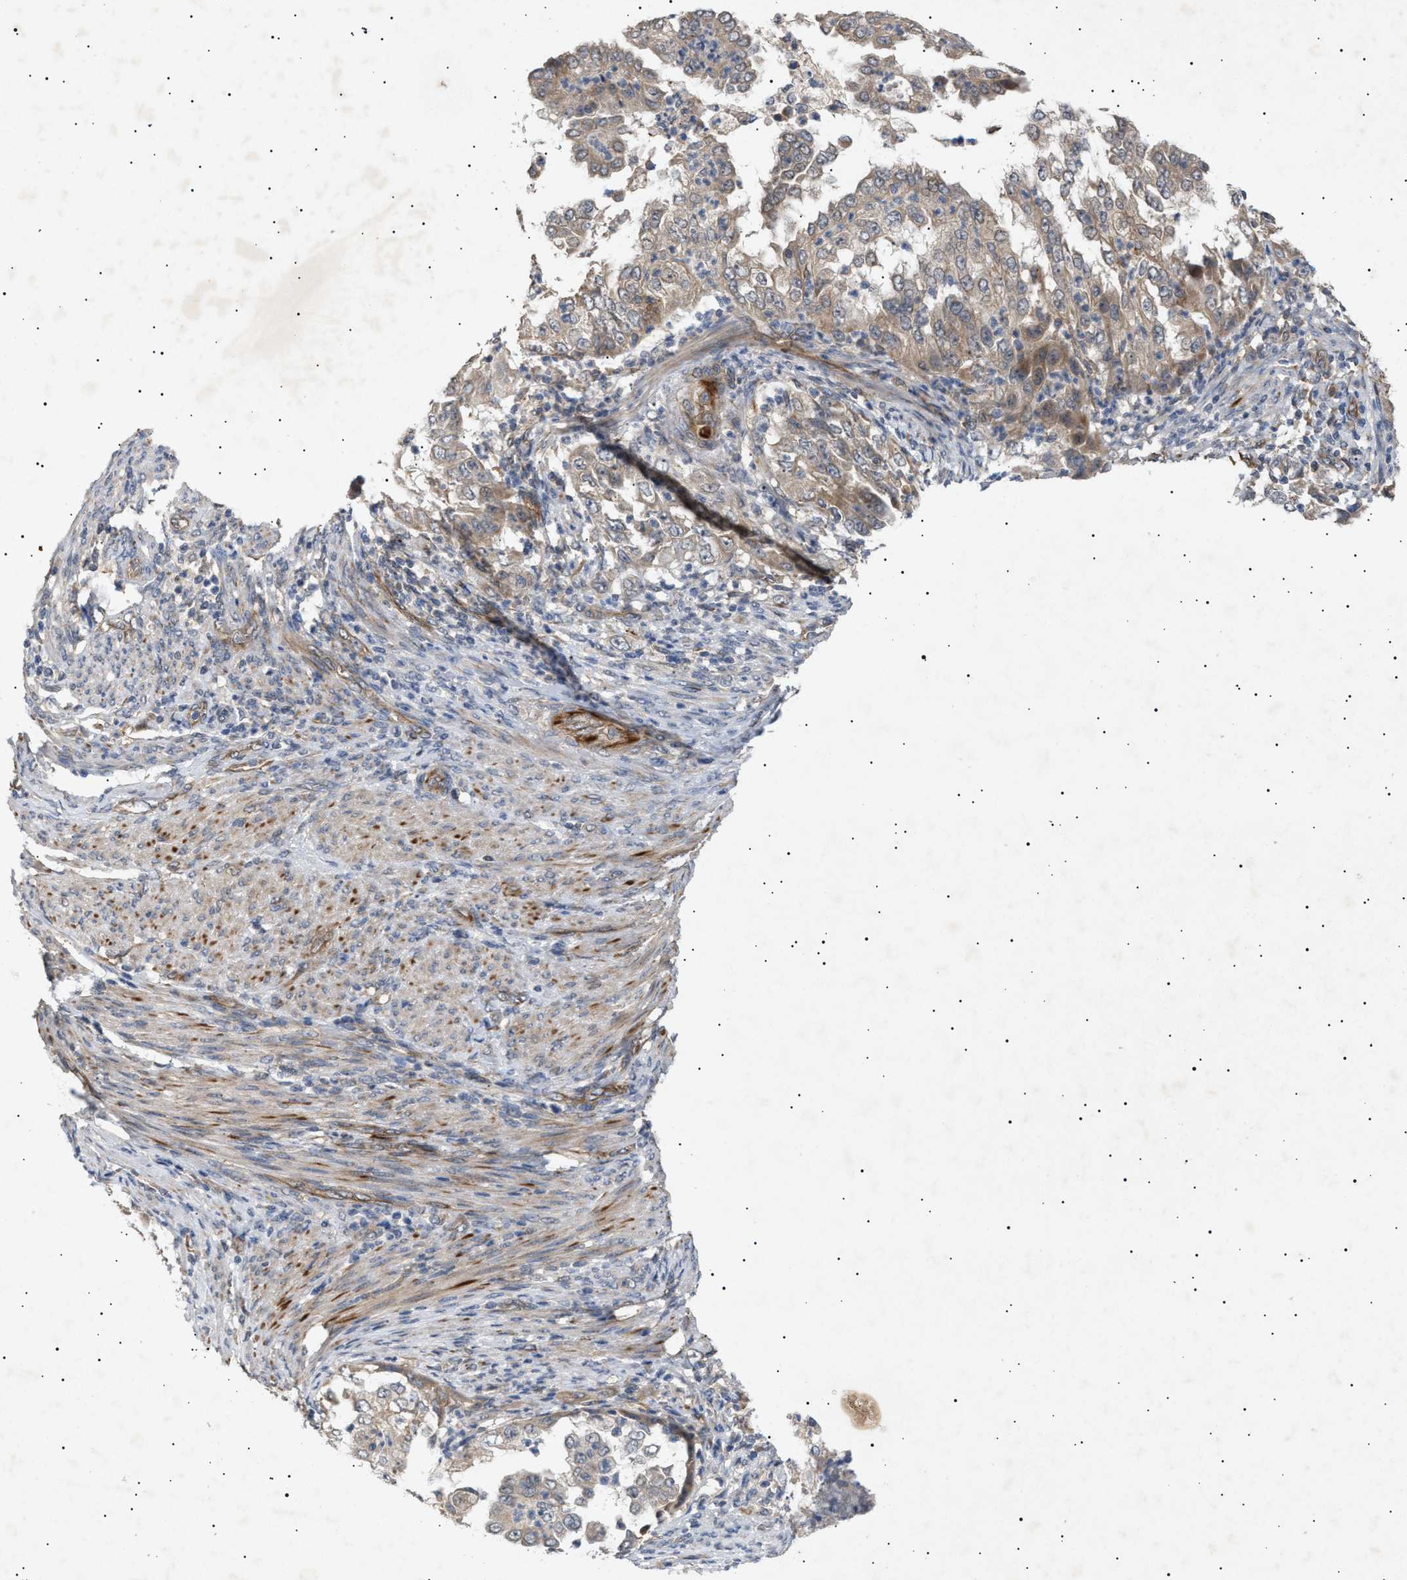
{"staining": {"intensity": "weak", "quantity": "25%-75%", "location": "cytoplasmic/membranous"}, "tissue": "endometrial cancer", "cell_type": "Tumor cells", "image_type": "cancer", "snomed": [{"axis": "morphology", "description": "Adenocarcinoma, NOS"}, {"axis": "topography", "description": "Endometrium"}], "caption": "A low amount of weak cytoplasmic/membranous positivity is seen in approximately 25%-75% of tumor cells in endometrial cancer tissue.", "gene": "SIRT5", "patient": {"sex": "female", "age": 85}}